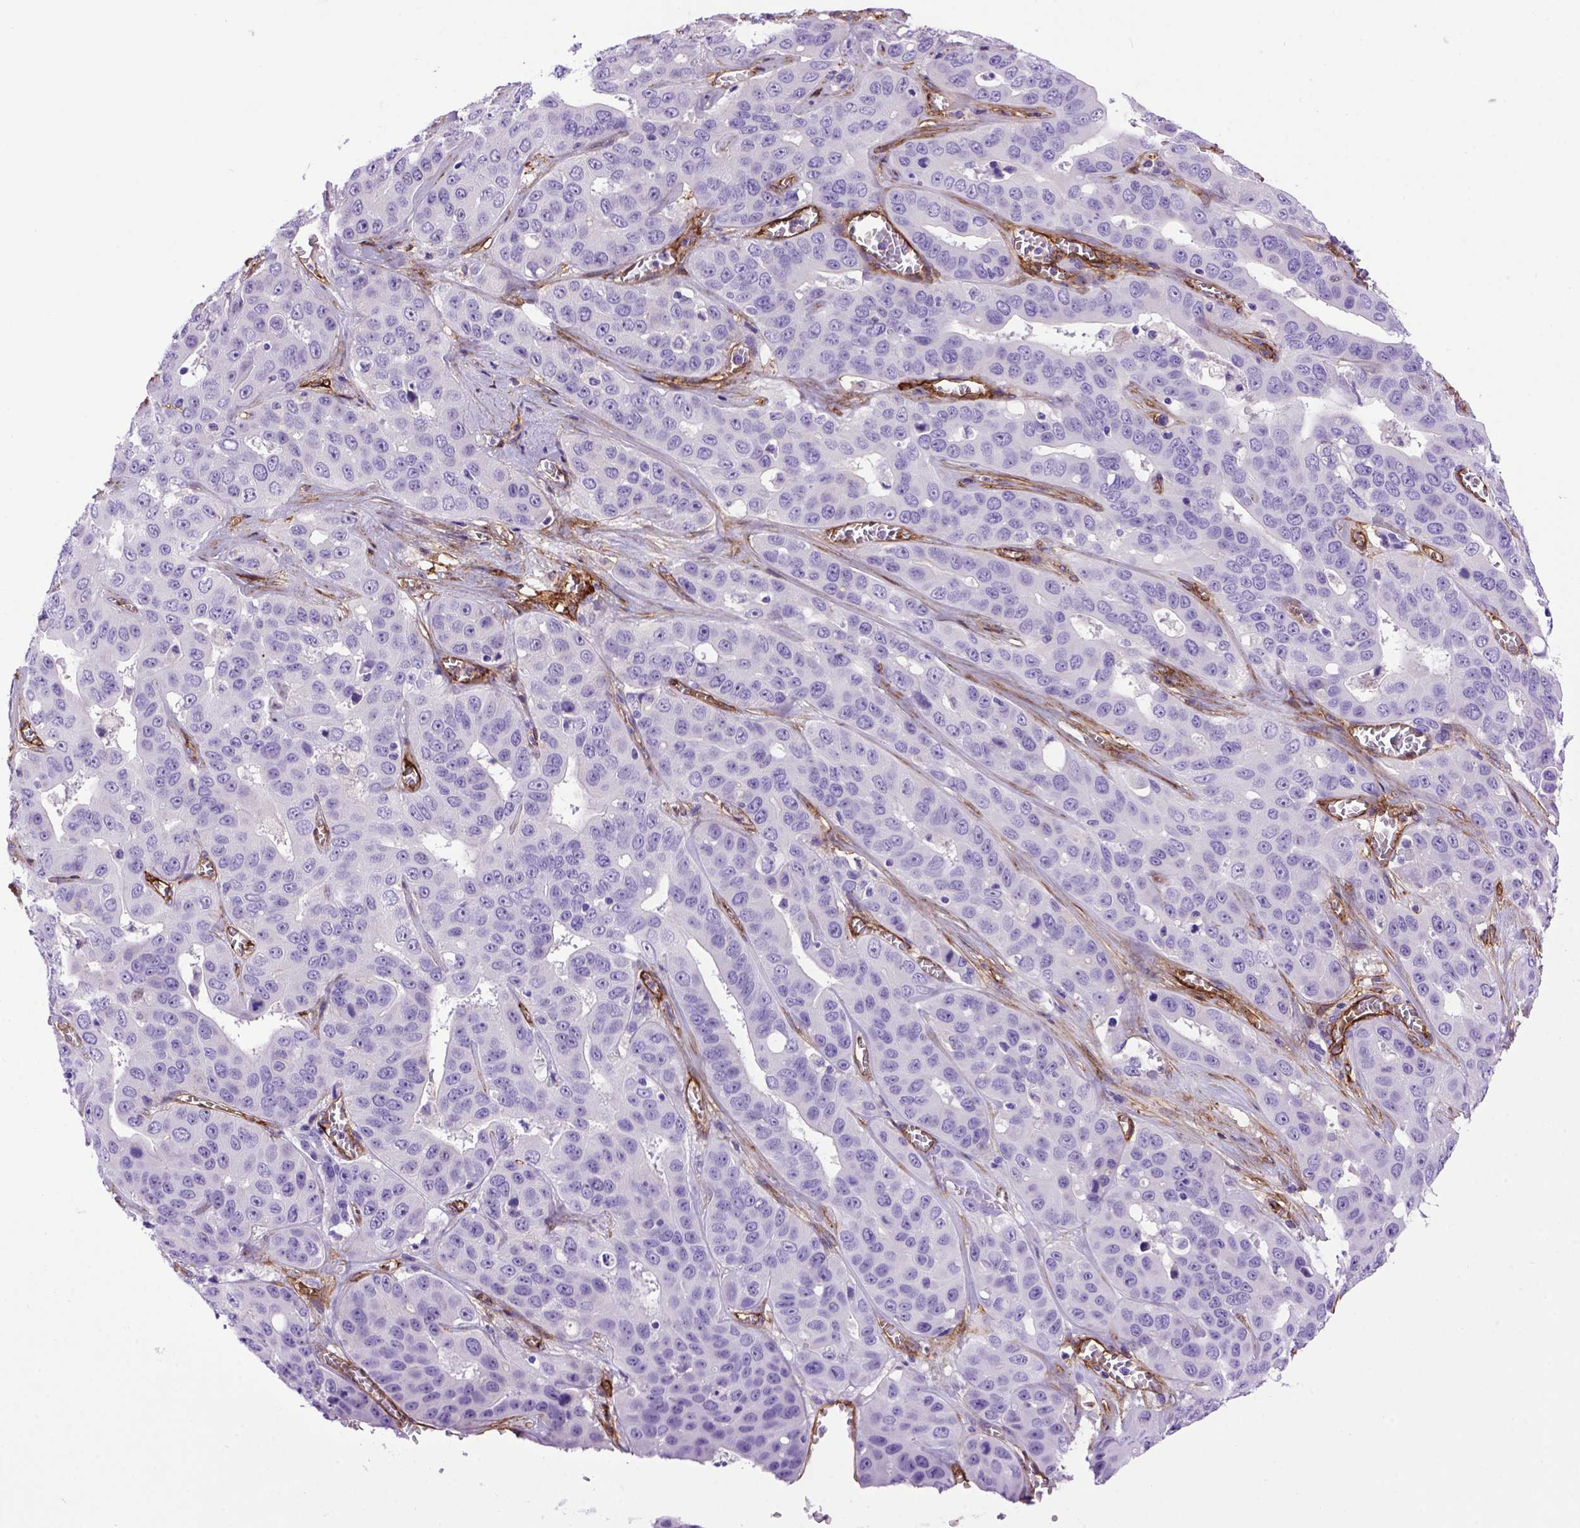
{"staining": {"intensity": "negative", "quantity": "none", "location": "none"}, "tissue": "liver cancer", "cell_type": "Tumor cells", "image_type": "cancer", "snomed": [{"axis": "morphology", "description": "Cholangiocarcinoma"}, {"axis": "topography", "description": "Liver"}], "caption": "Protein analysis of cholangiocarcinoma (liver) displays no significant staining in tumor cells. The staining is performed using DAB brown chromogen with nuclei counter-stained in using hematoxylin.", "gene": "ENG", "patient": {"sex": "female", "age": 52}}